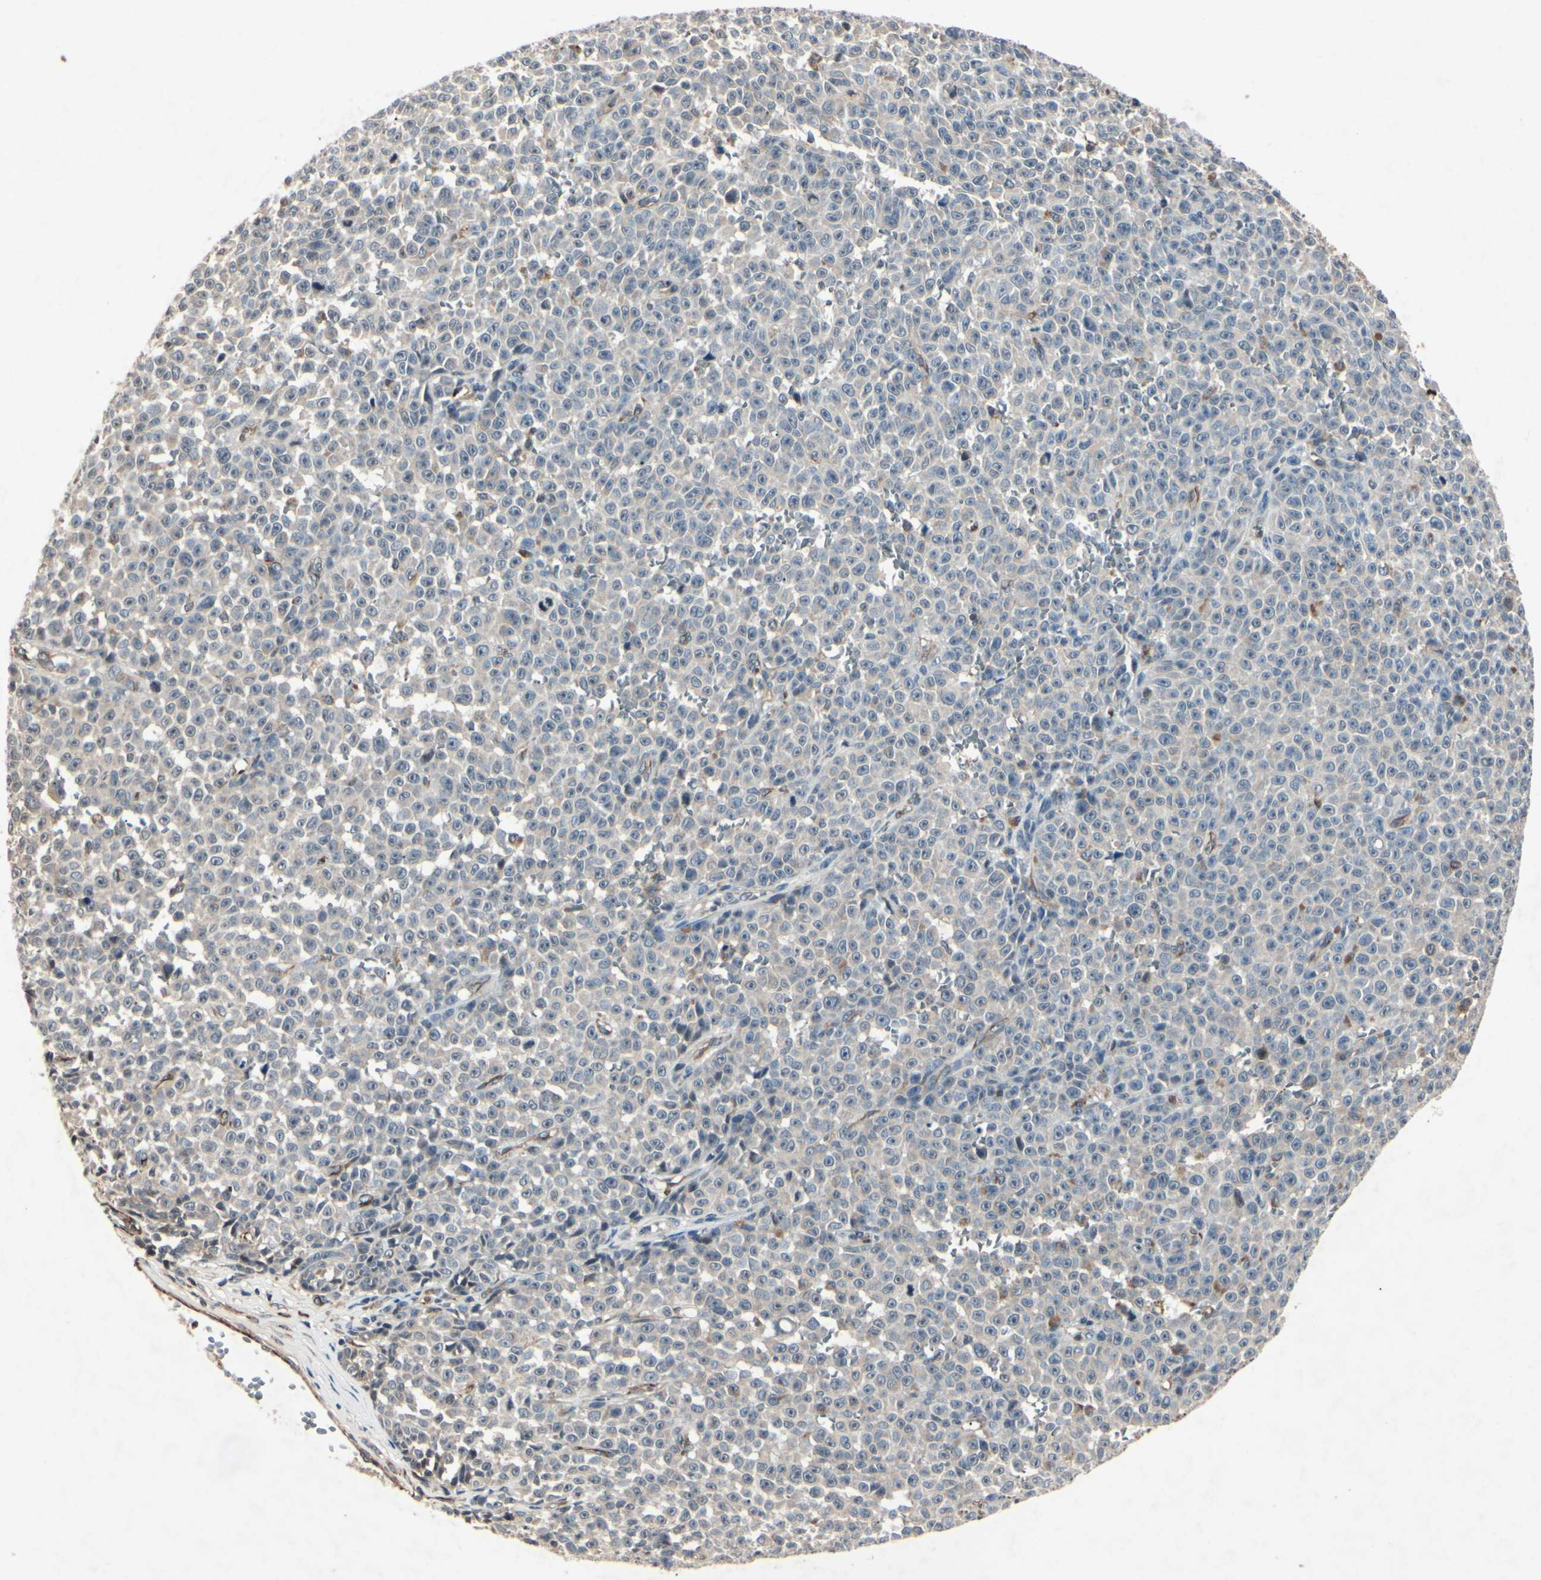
{"staining": {"intensity": "negative", "quantity": "none", "location": "none"}, "tissue": "melanoma", "cell_type": "Tumor cells", "image_type": "cancer", "snomed": [{"axis": "morphology", "description": "Malignant melanoma, NOS"}, {"axis": "topography", "description": "Skin"}], "caption": "The IHC micrograph has no significant expression in tumor cells of malignant melanoma tissue.", "gene": "AEBP1", "patient": {"sex": "female", "age": 82}}